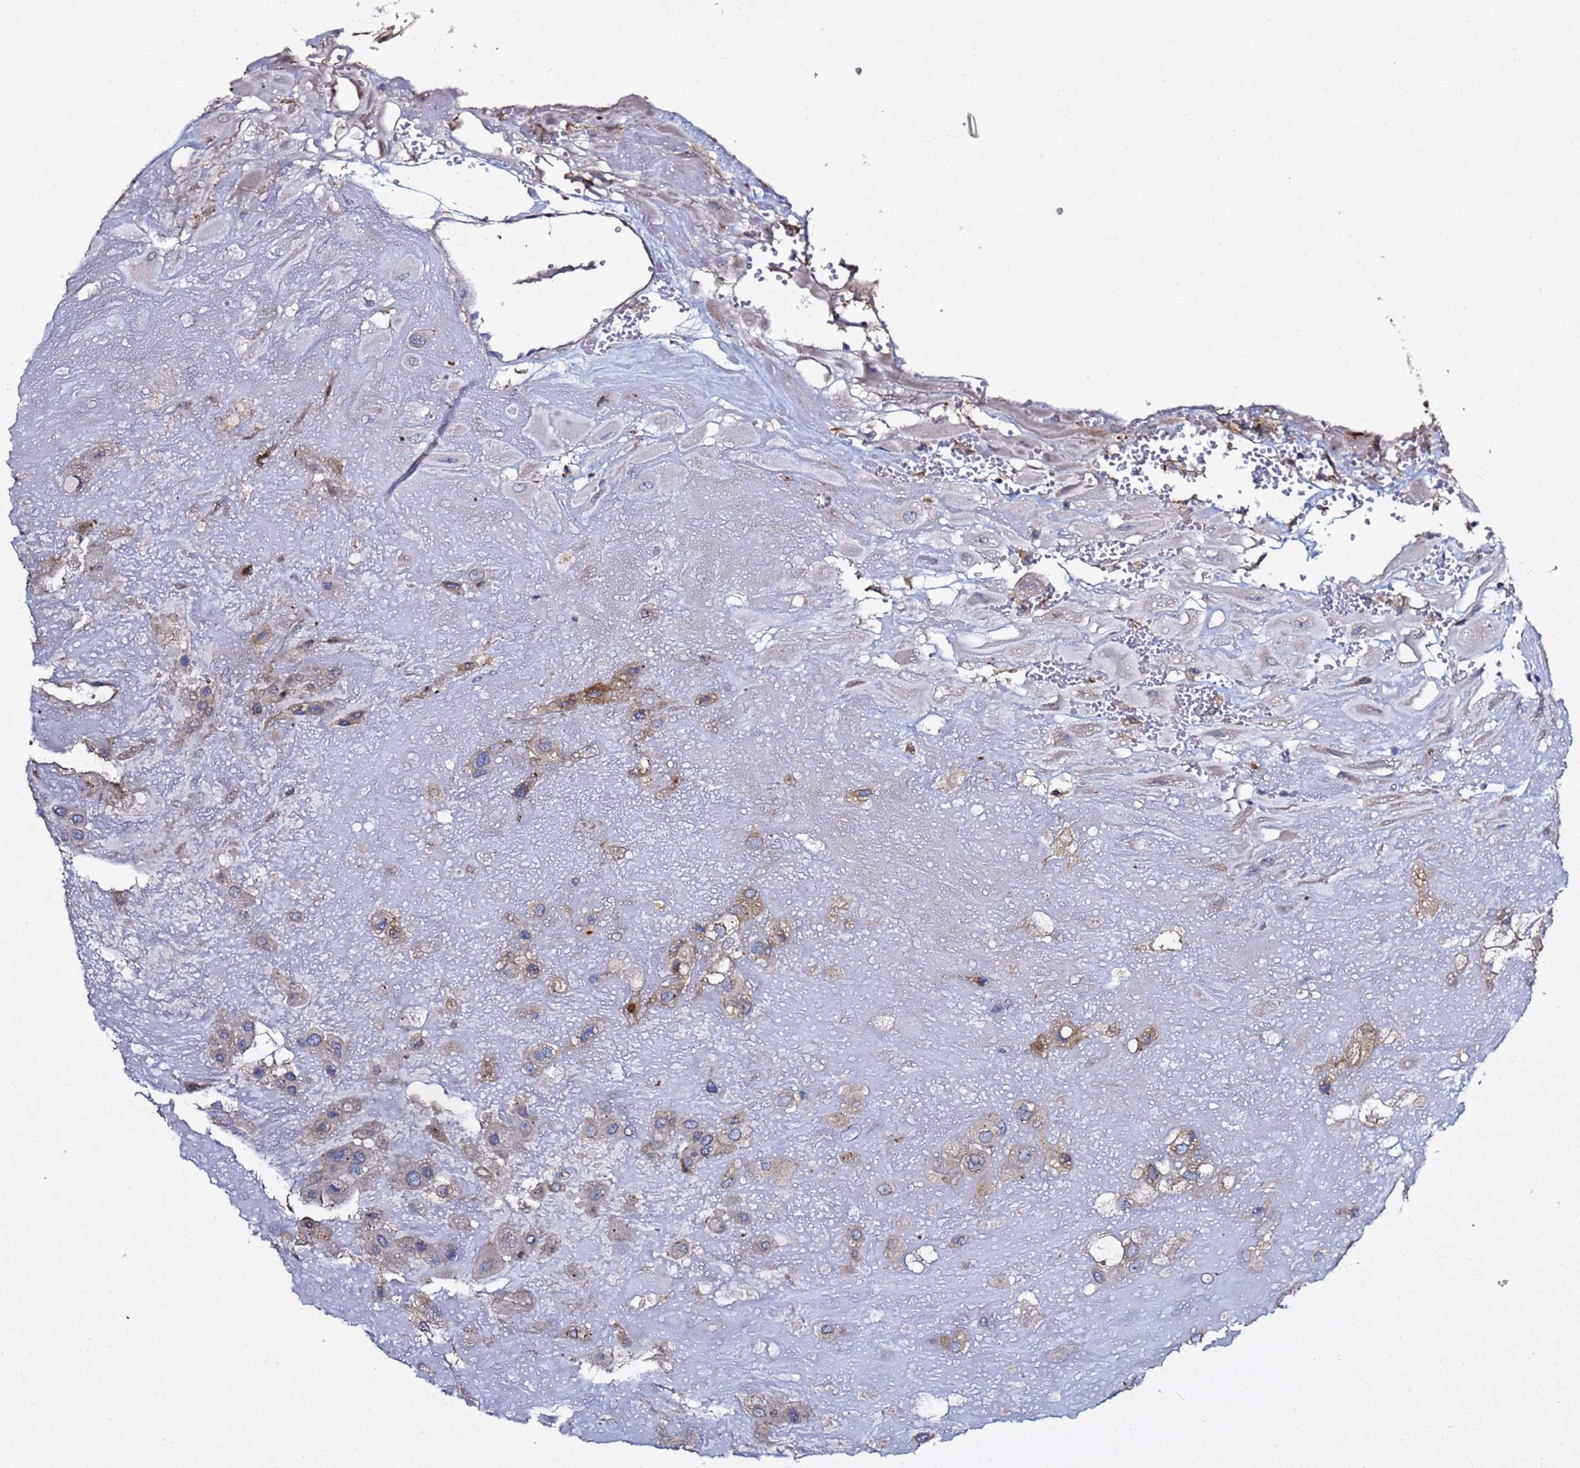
{"staining": {"intensity": "weak", "quantity": ">75%", "location": "cytoplasmic/membranous"}, "tissue": "placenta", "cell_type": "Decidual cells", "image_type": "normal", "snomed": [{"axis": "morphology", "description": "Normal tissue, NOS"}, {"axis": "topography", "description": "Placenta"}], "caption": "Placenta stained for a protein (brown) exhibits weak cytoplasmic/membranous positive expression in approximately >75% of decidual cells.", "gene": "RABL2A", "patient": {"sex": "female", "age": 32}}